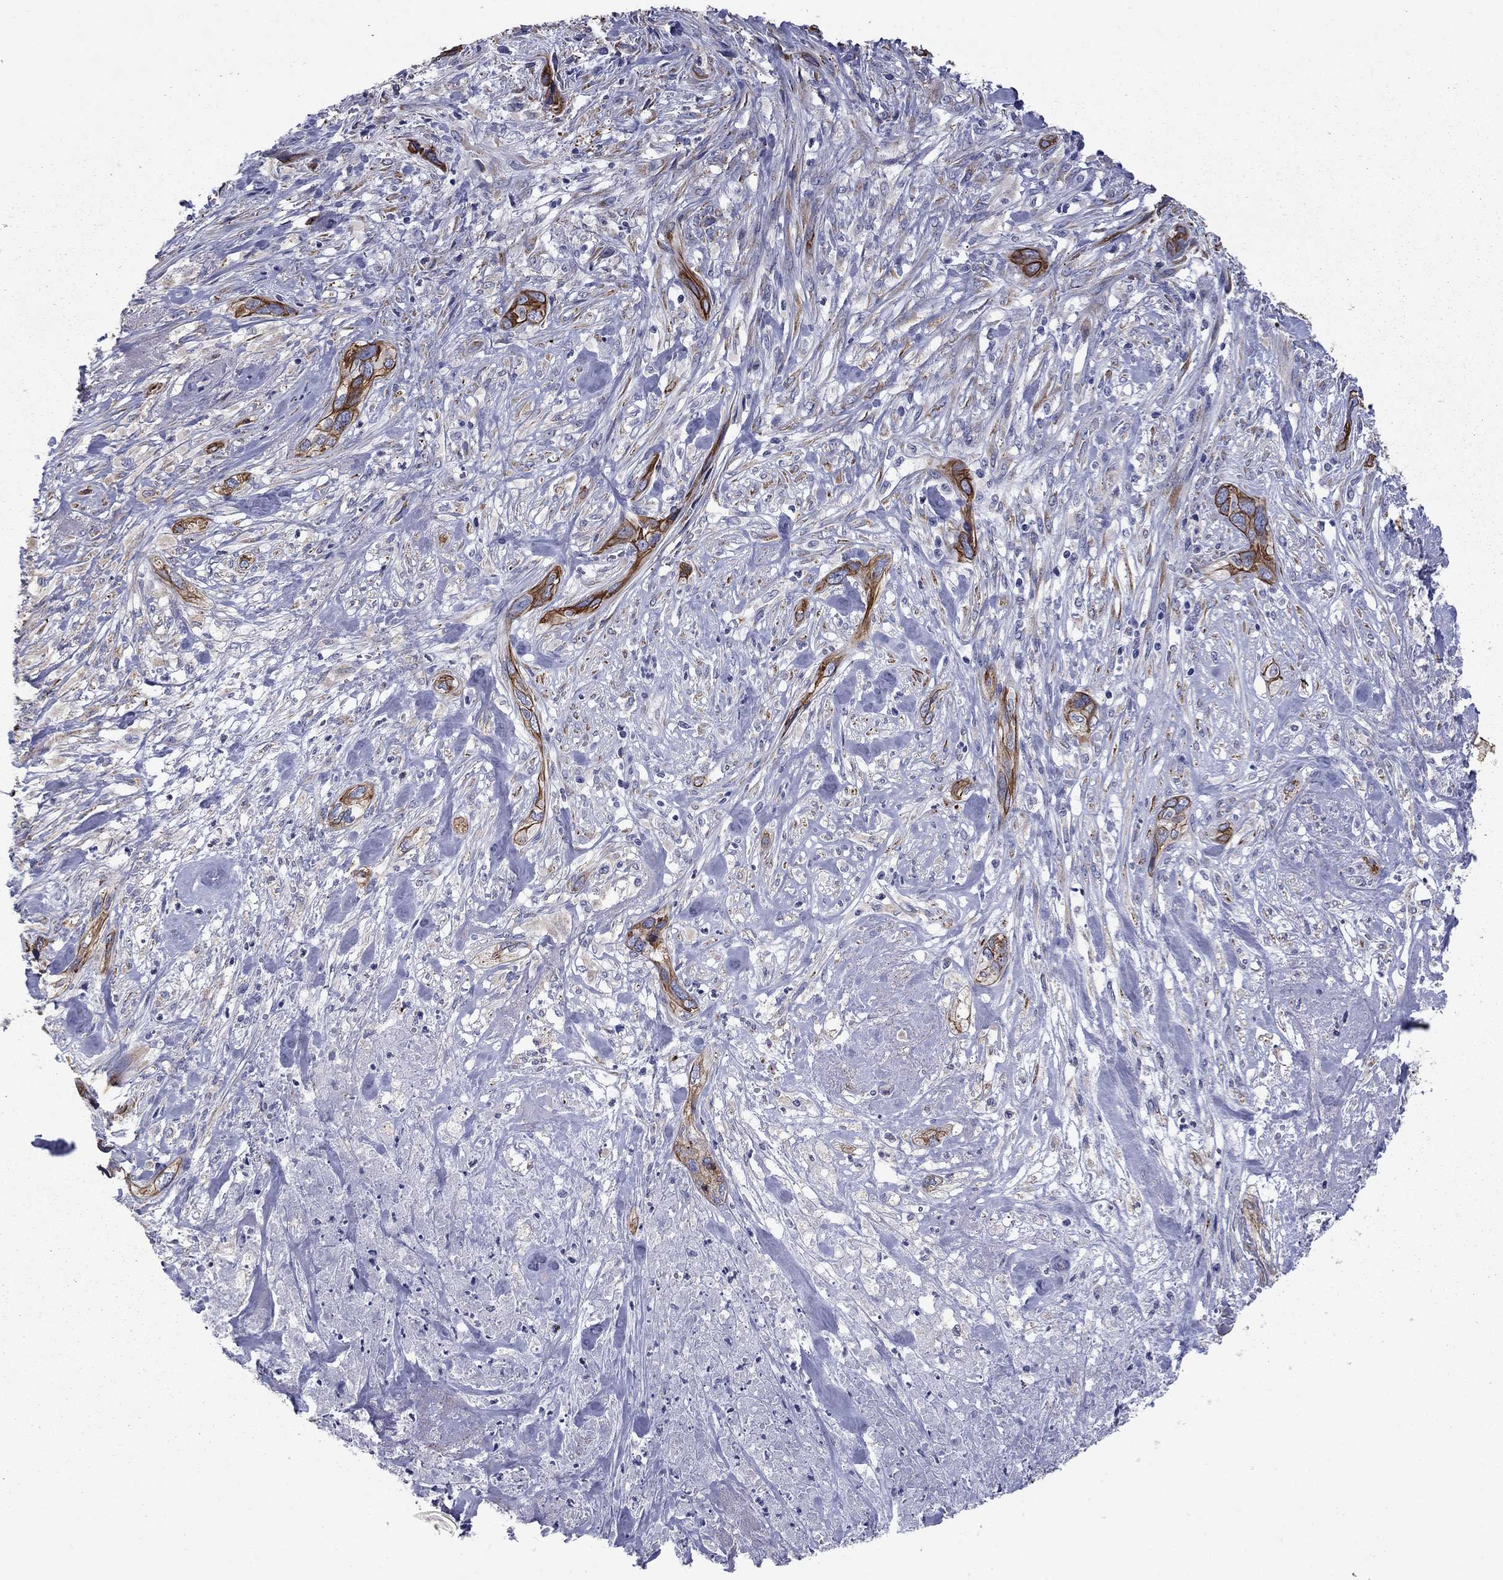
{"staining": {"intensity": "strong", "quantity": "25%-75%", "location": "cytoplasmic/membranous,nuclear"}, "tissue": "cervical cancer", "cell_type": "Tumor cells", "image_type": "cancer", "snomed": [{"axis": "morphology", "description": "Squamous cell carcinoma, NOS"}, {"axis": "topography", "description": "Cervix"}], "caption": "DAB immunohistochemical staining of cervical cancer shows strong cytoplasmic/membranous and nuclear protein positivity in about 25%-75% of tumor cells. (brown staining indicates protein expression, while blue staining denotes nuclei).", "gene": "TMPRSS11A", "patient": {"sex": "female", "age": 57}}